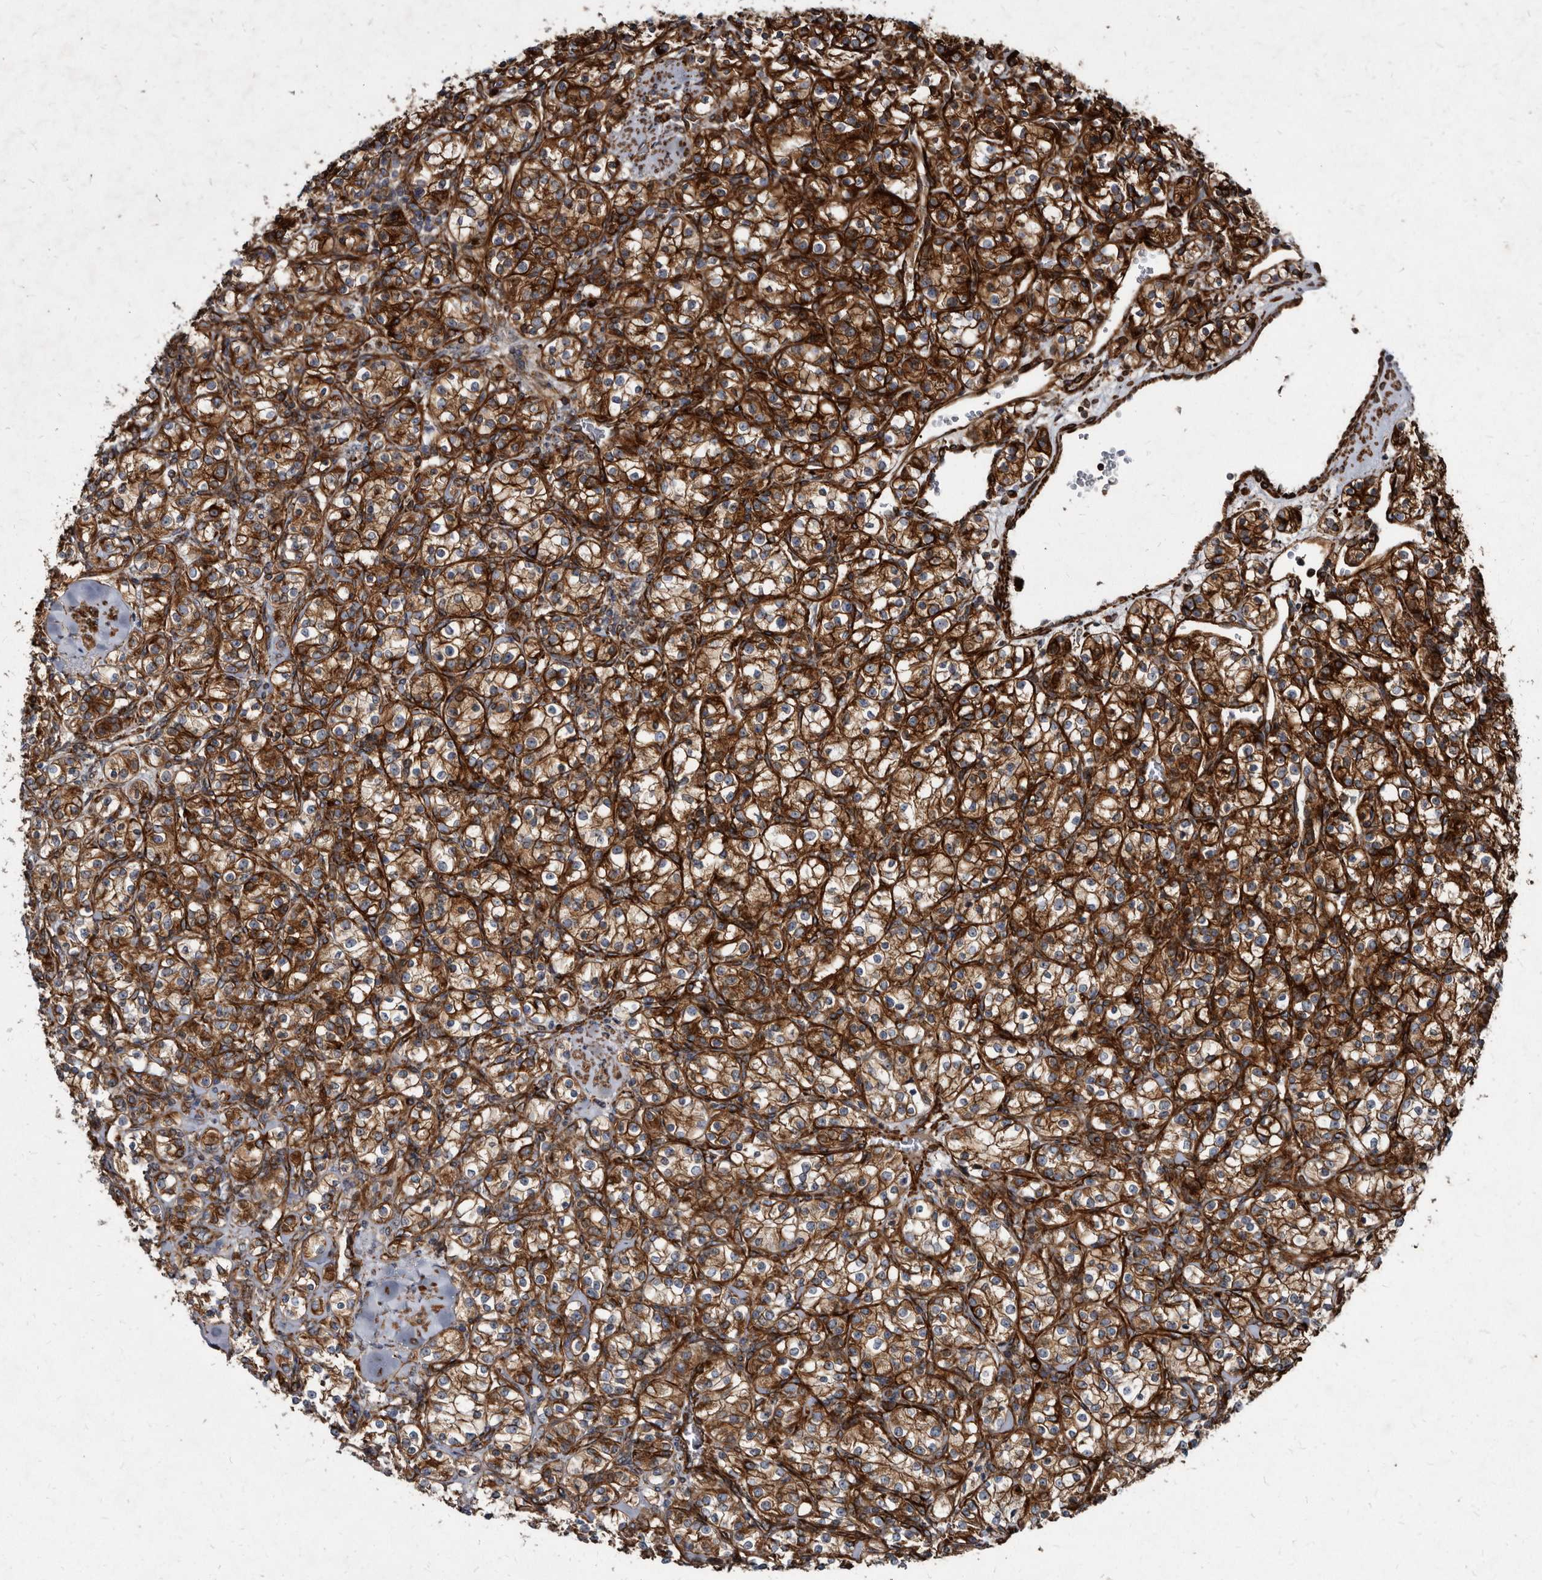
{"staining": {"intensity": "strong", "quantity": ">75%", "location": "cytoplasmic/membranous"}, "tissue": "renal cancer", "cell_type": "Tumor cells", "image_type": "cancer", "snomed": [{"axis": "morphology", "description": "Adenocarcinoma, NOS"}, {"axis": "topography", "description": "Kidney"}], "caption": "Protein staining by immunohistochemistry exhibits strong cytoplasmic/membranous positivity in about >75% of tumor cells in renal cancer (adenocarcinoma).", "gene": "KCTD20", "patient": {"sex": "male", "age": 77}}